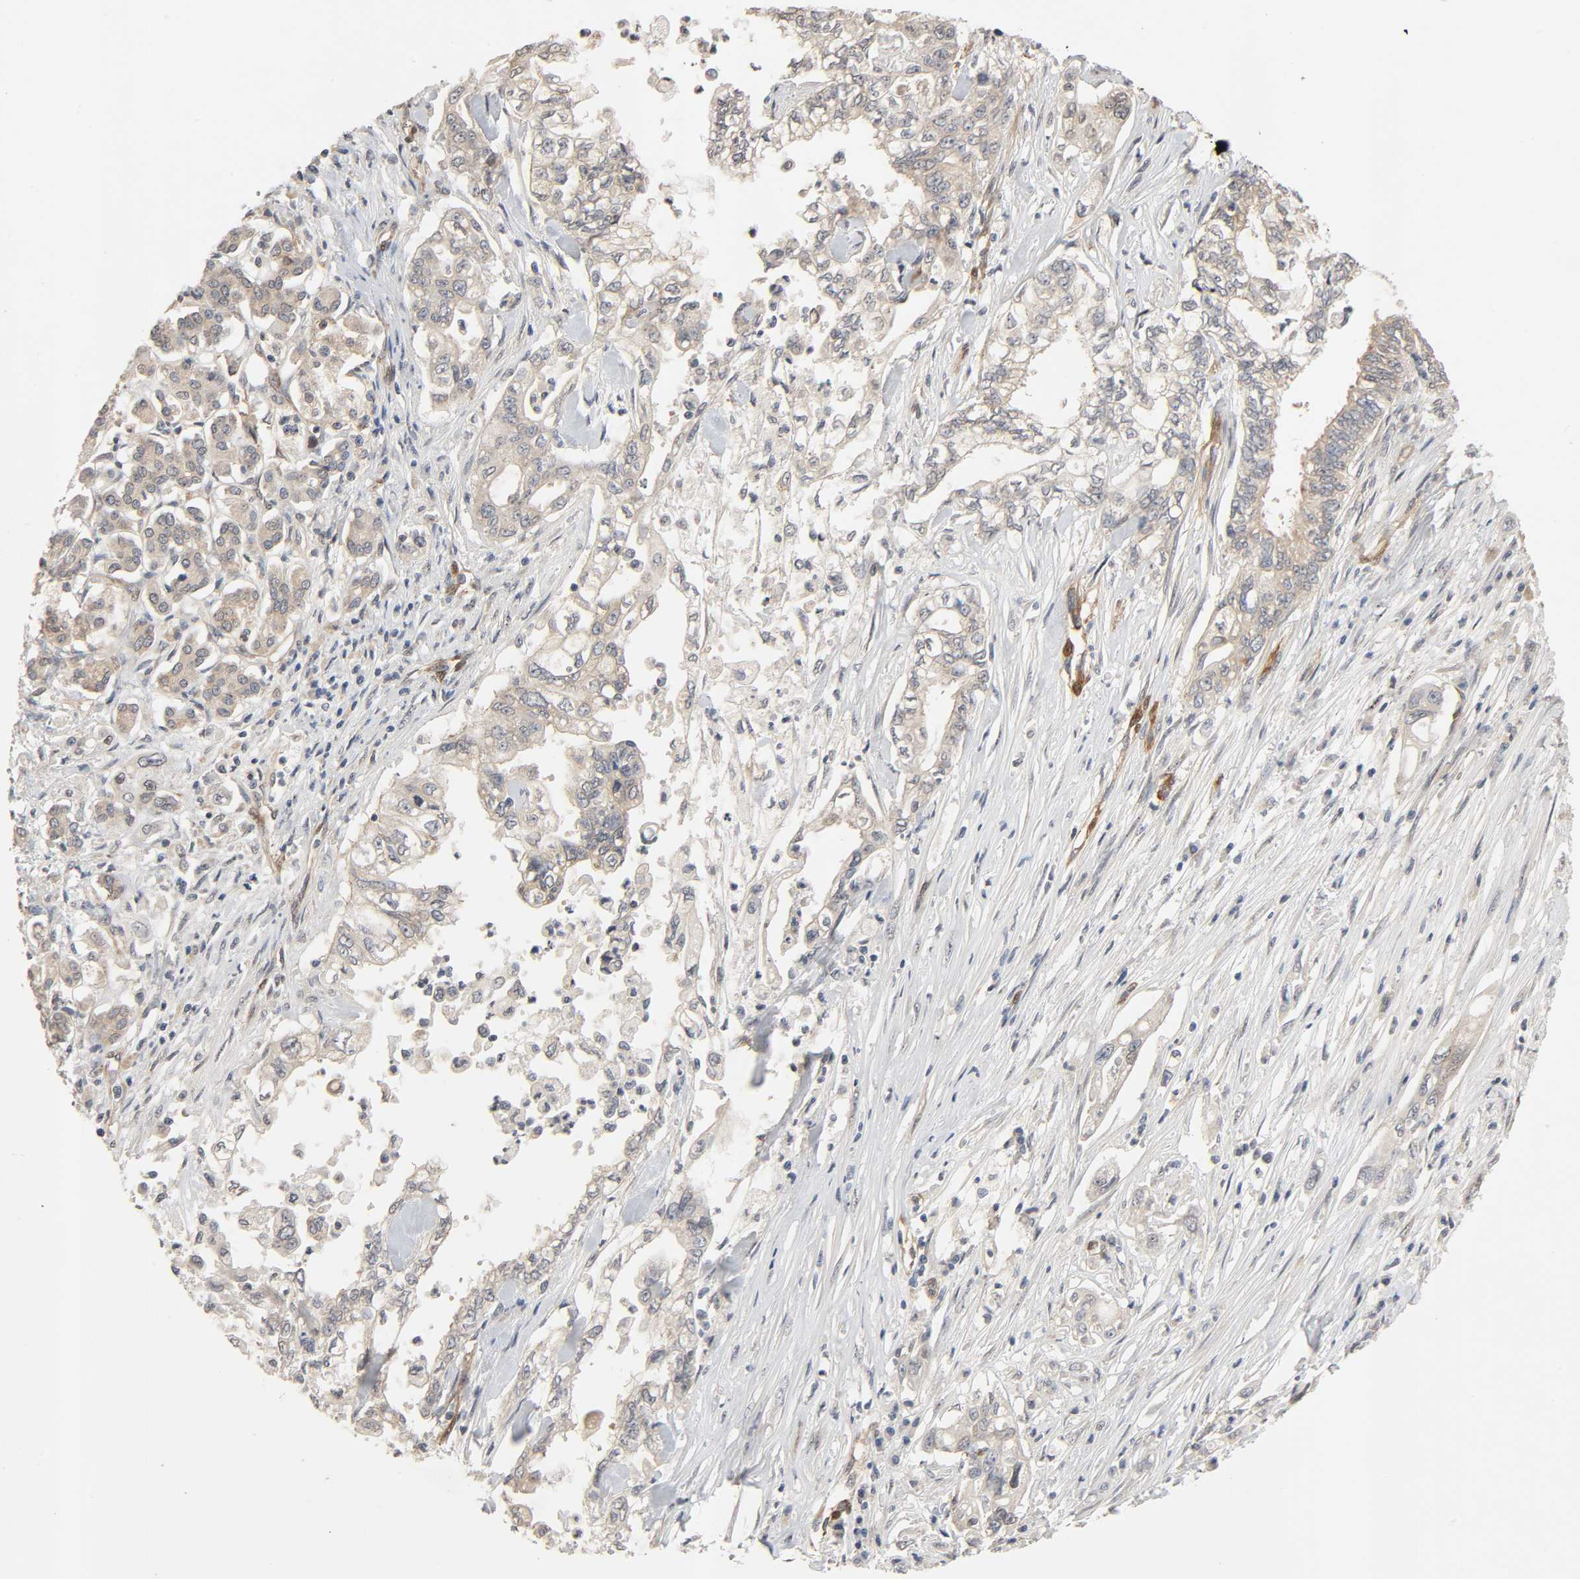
{"staining": {"intensity": "weak", "quantity": "25%-75%", "location": "cytoplasmic/membranous"}, "tissue": "pancreatic cancer", "cell_type": "Tumor cells", "image_type": "cancer", "snomed": [{"axis": "morphology", "description": "Normal tissue, NOS"}, {"axis": "topography", "description": "Pancreas"}], "caption": "Pancreatic cancer stained with IHC displays weak cytoplasmic/membranous expression in approximately 25%-75% of tumor cells.", "gene": "PTK2", "patient": {"sex": "male", "age": 42}}